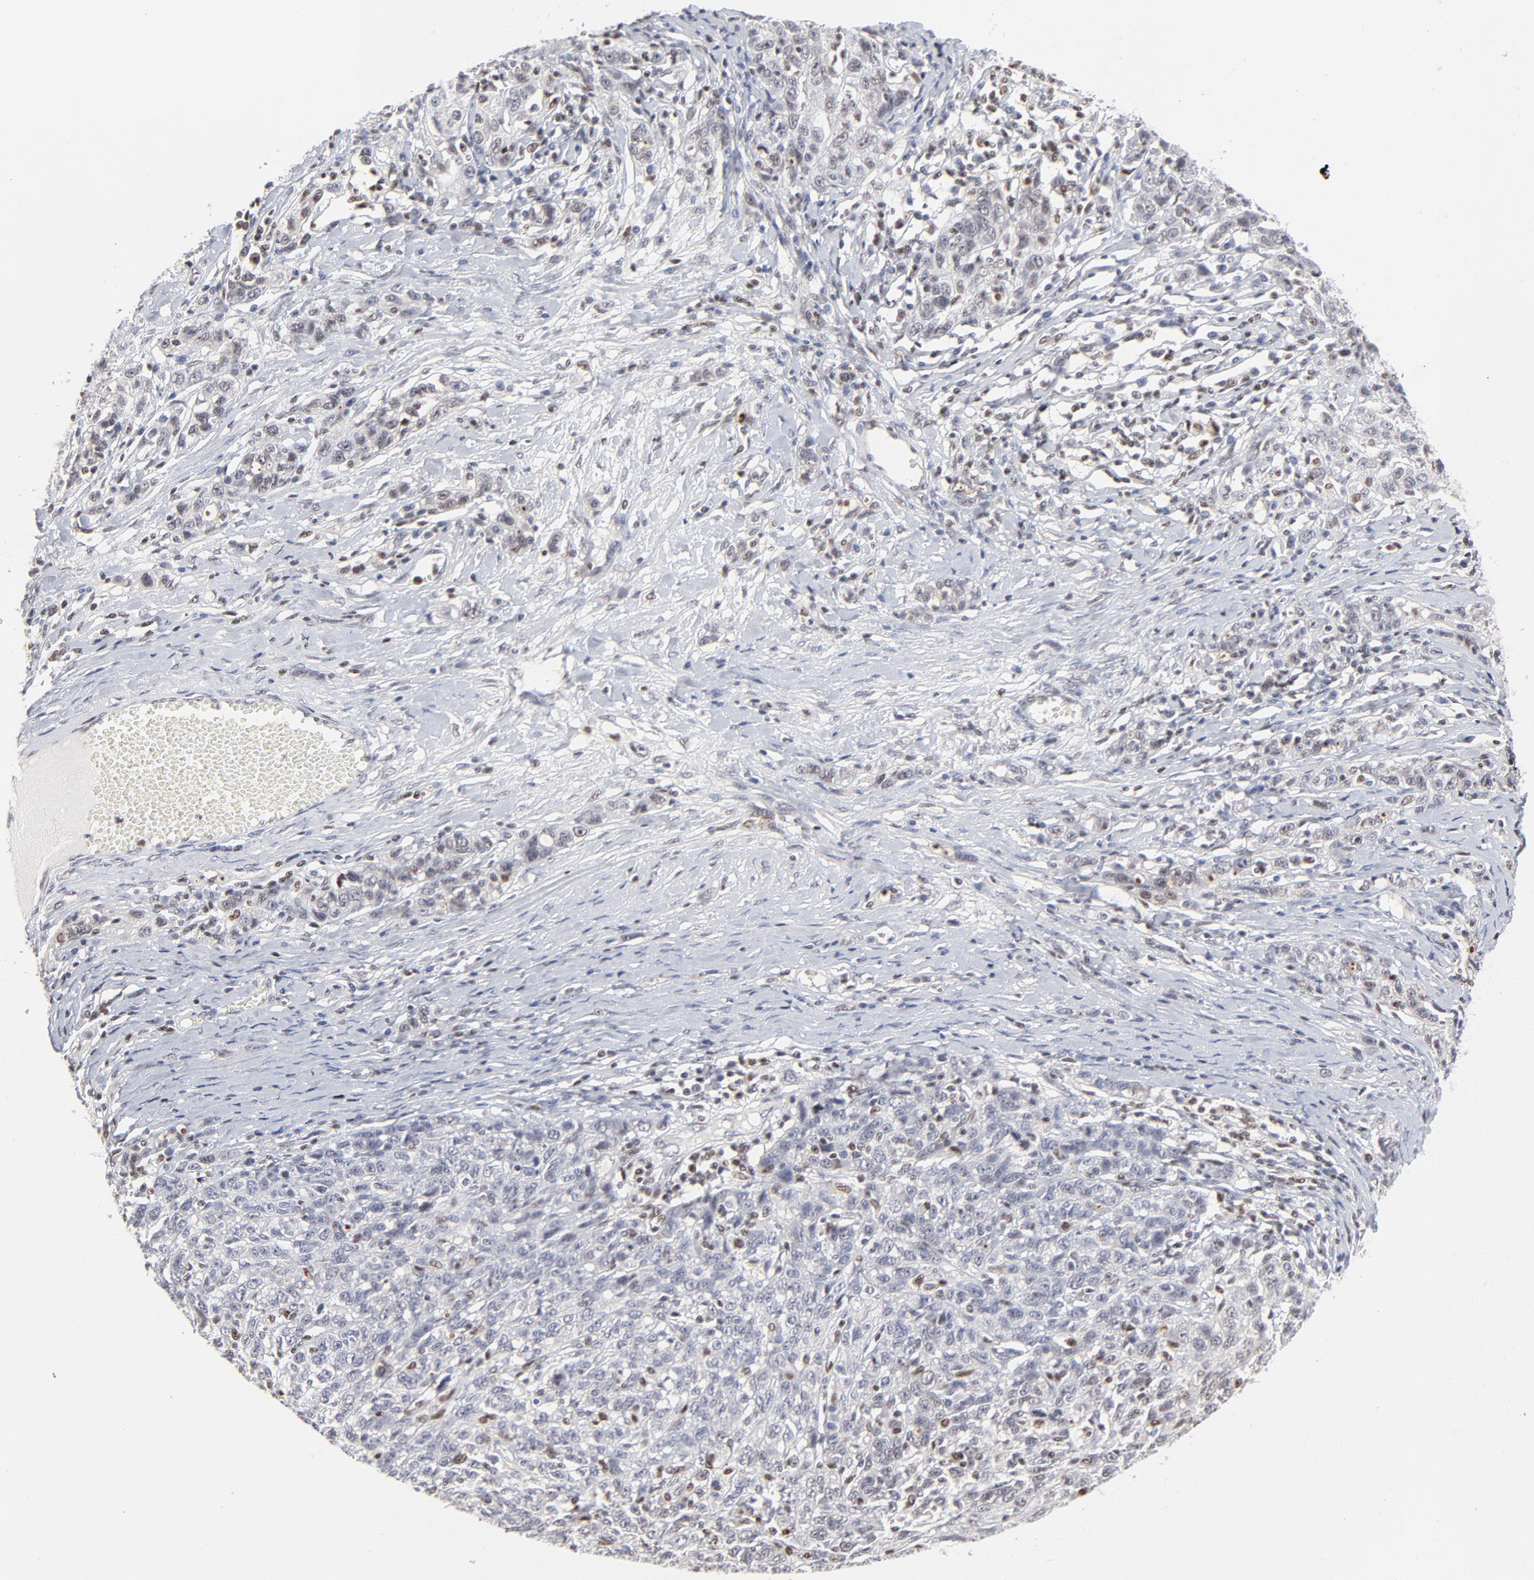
{"staining": {"intensity": "negative", "quantity": "none", "location": "none"}, "tissue": "ovarian cancer", "cell_type": "Tumor cells", "image_type": "cancer", "snomed": [{"axis": "morphology", "description": "Cystadenocarcinoma, serous, NOS"}, {"axis": "topography", "description": "Ovary"}], "caption": "Tumor cells are negative for brown protein staining in ovarian serous cystadenocarcinoma.", "gene": "MAX", "patient": {"sex": "female", "age": 71}}